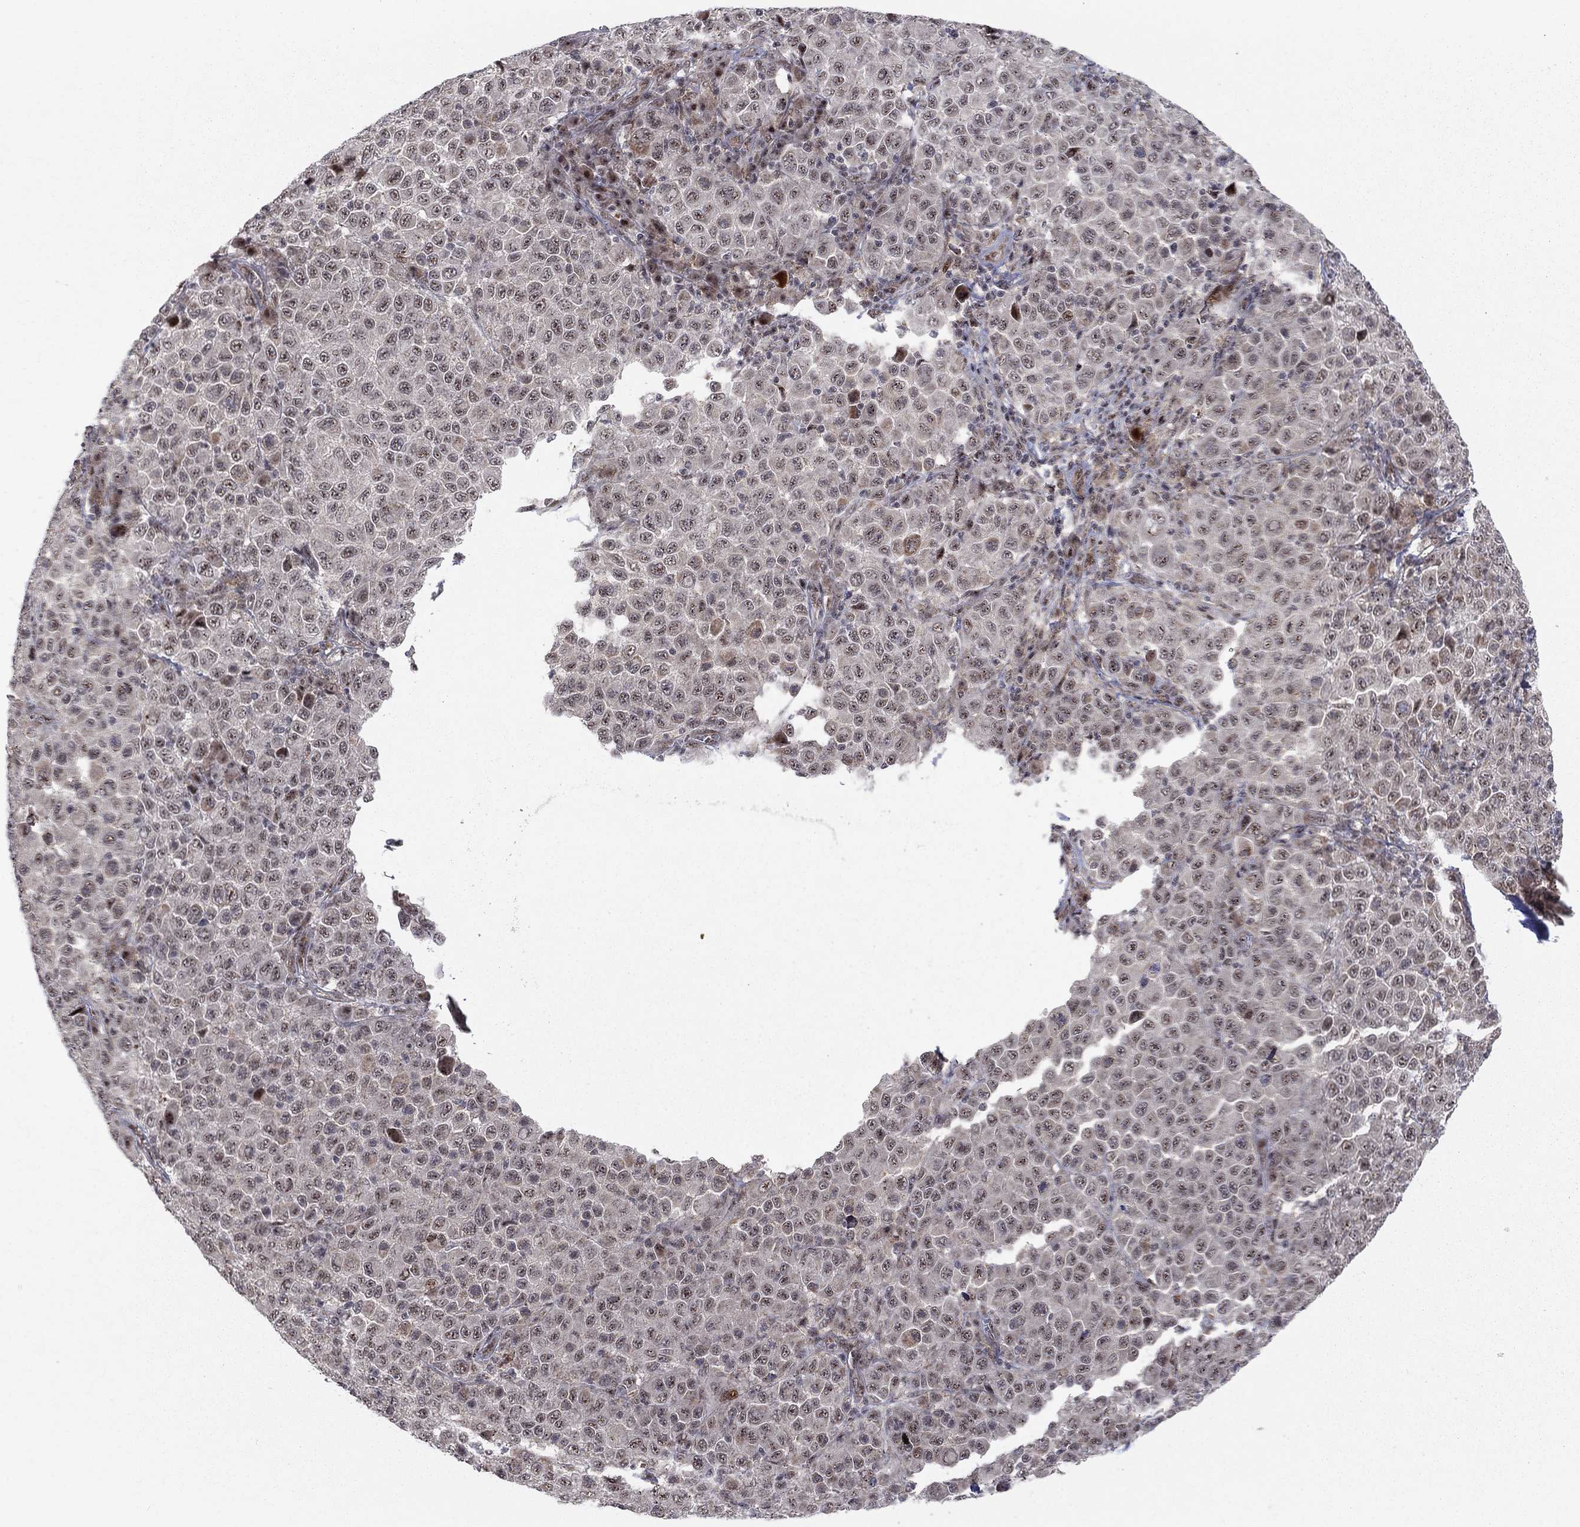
{"staining": {"intensity": "weak", "quantity": "<25%", "location": "nuclear"}, "tissue": "melanoma", "cell_type": "Tumor cells", "image_type": "cancer", "snomed": [{"axis": "morphology", "description": "Malignant melanoma, NOS"}, {"axis": "topography", "description": "Skin"}], "caption": "This photomicrograph is of melanoma stained with immunohistochemistry (IHC) to label a protein in brown with the nuclei are counter-stained blue. There is no positivity in tumor cells.", "gene": "ZNF395", "patient": {"sex": "female", "age": 57}}